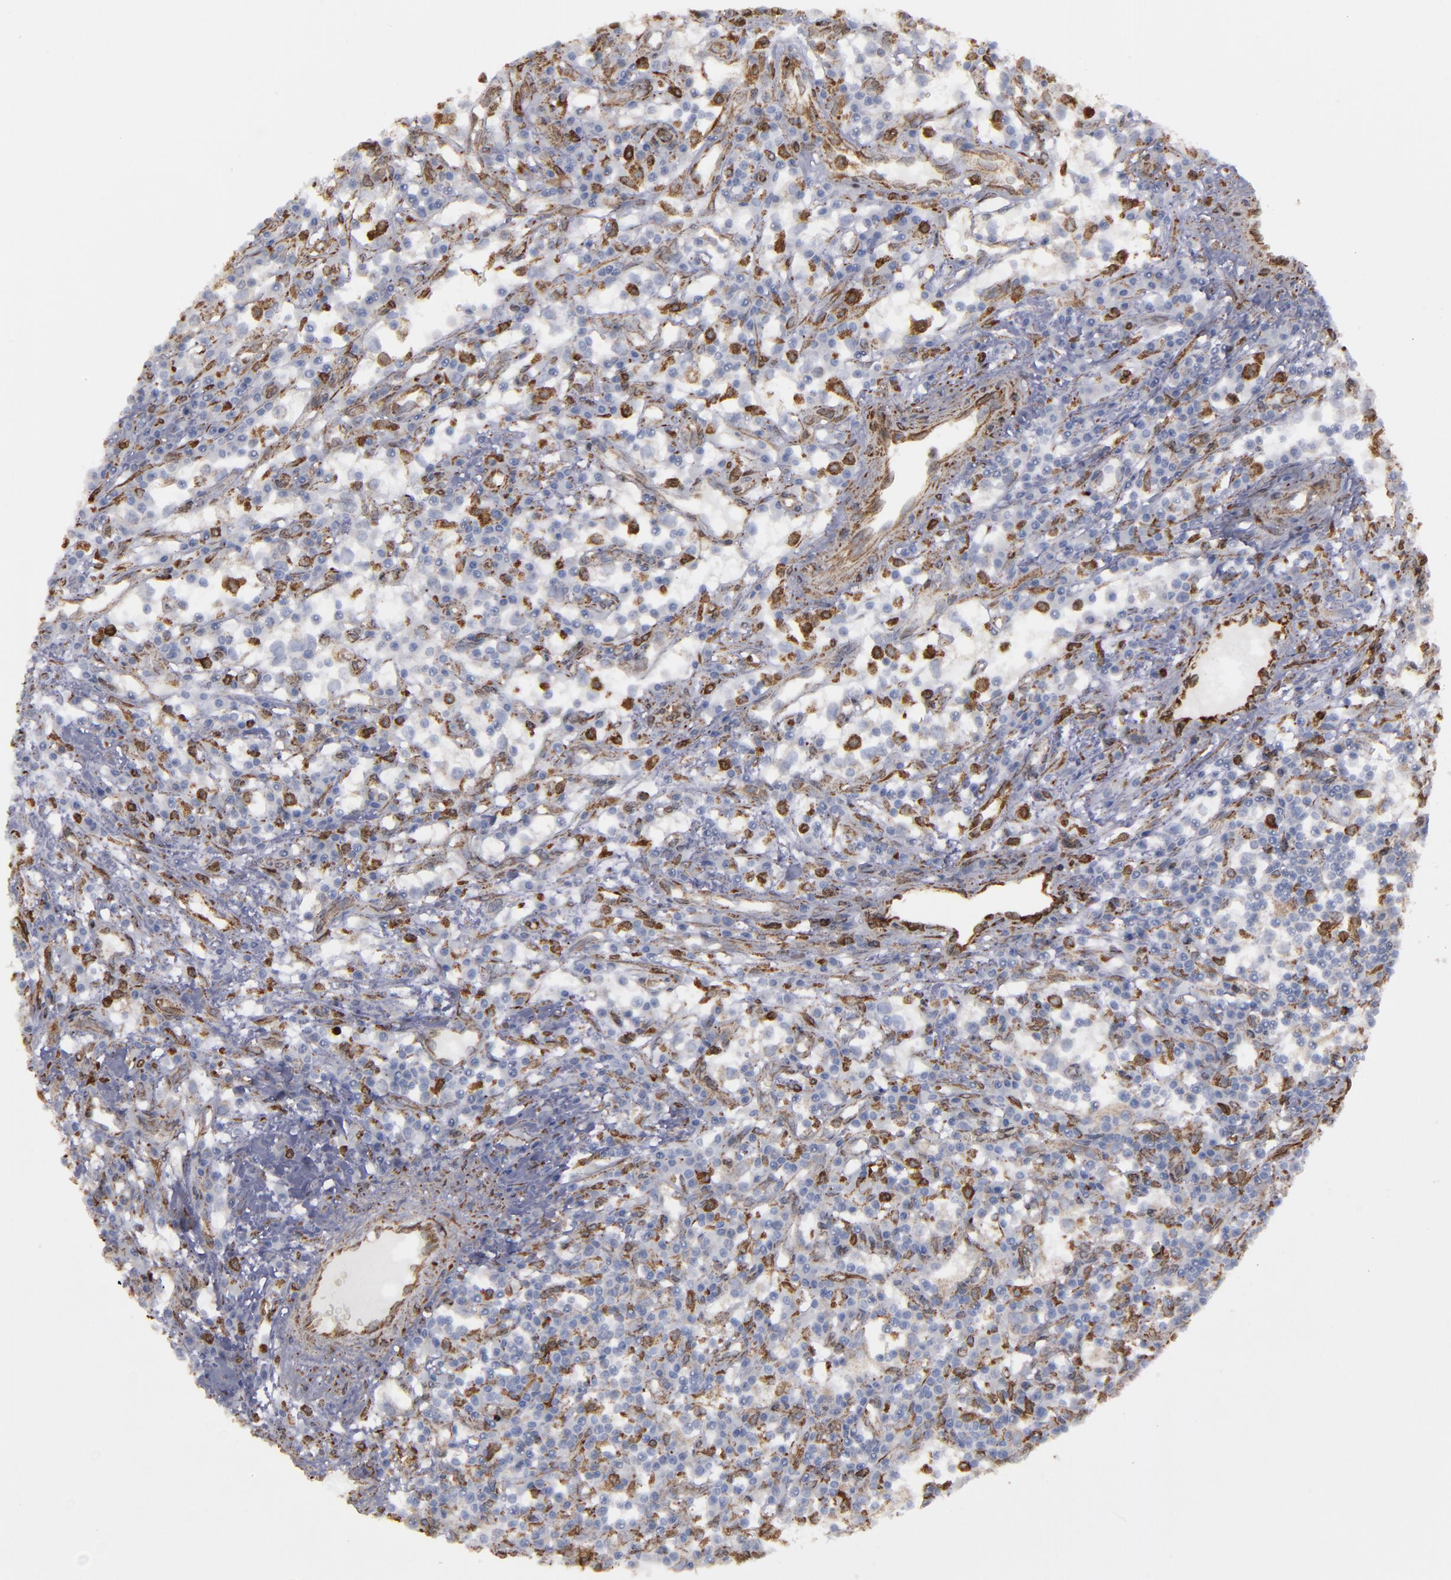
{"staining": {"intensity": "moderate", "quantity": ">75%", "location": "cytoplasmic/membranous"}, "tissue": "renal cancer", "cell_type": "Tumor cells", "image_type": "cancer", "snomed": [{"axis": "morphology", "description": "Adenocarcinoma, NOS"}, {"axis": "topography", "description": "Kidney"}], "caption": "A medium amount of moderate cytoplasmic/membranous staining is seen in approximately >75% of tumor cells in adenocarcinoma (renal) tissue. Nuclei are stained in blue.", "gene": "ERLIN2", "patient": {"sex": "male", "age": 82}}